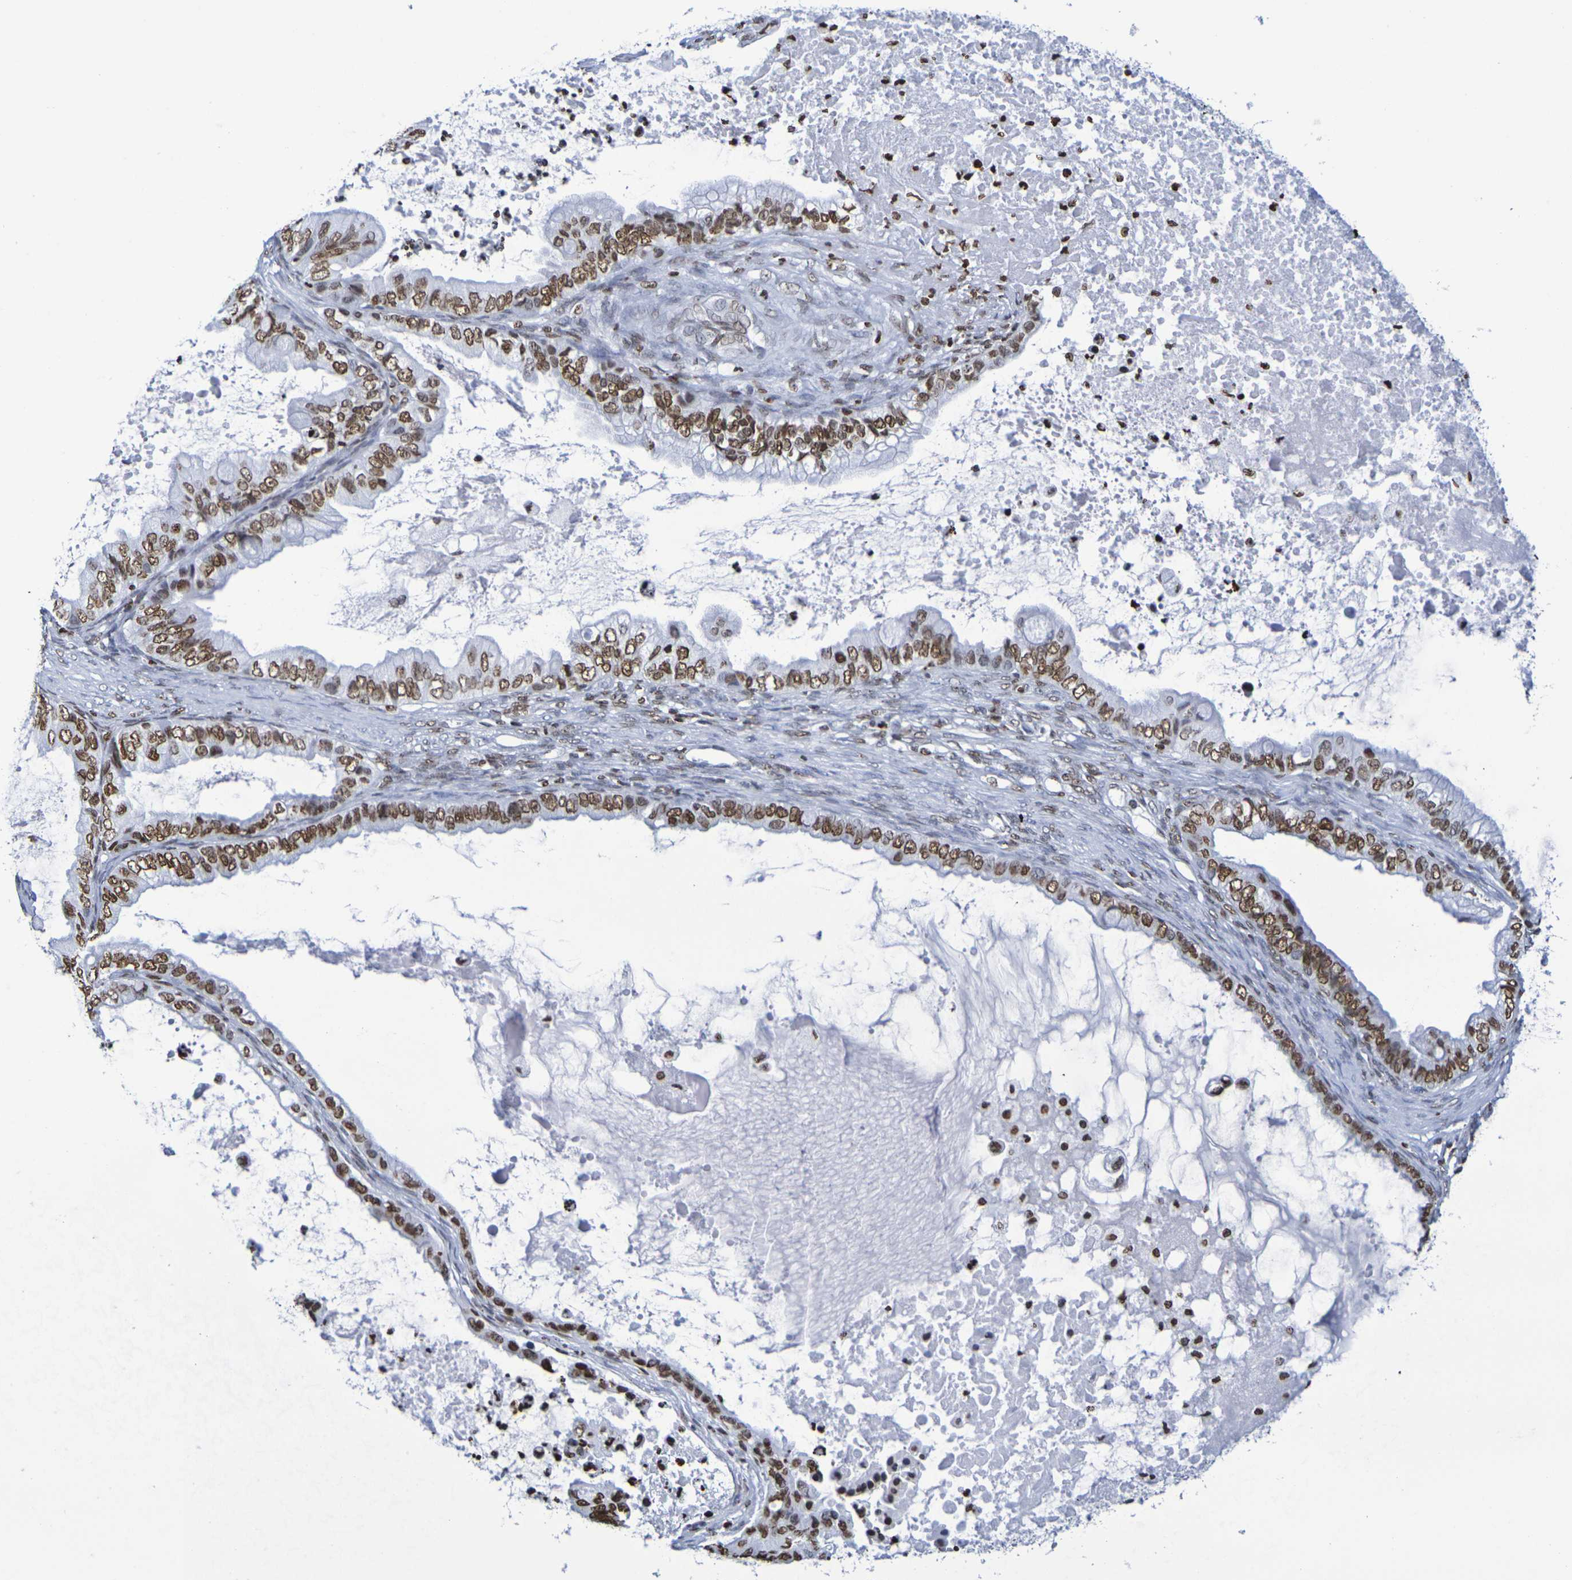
{"staining": {"intensity": "moderate", "quantity": ">75%", "location": "nuclear"}, "tissue": "ovarian cancer", "cell_type": "Tumor cells", "image_type": "cancer", "snomed": [{"axis": "morphology", "description": "Cystadenocarcinoma, mucinous, NOS"}, {"axis": "topography", "description": "Ovary"}], "caption": "IHC micrograph of neoplastic tissue: ovarian cancer stained using immunohistochemistry displays medium levels of moderate protein expression localized specifically in the nuclear of tumor cells, appearing as a nuclear brown color.", "gene": "H1-5", "patient": {"sex": "female", "age": 80}}